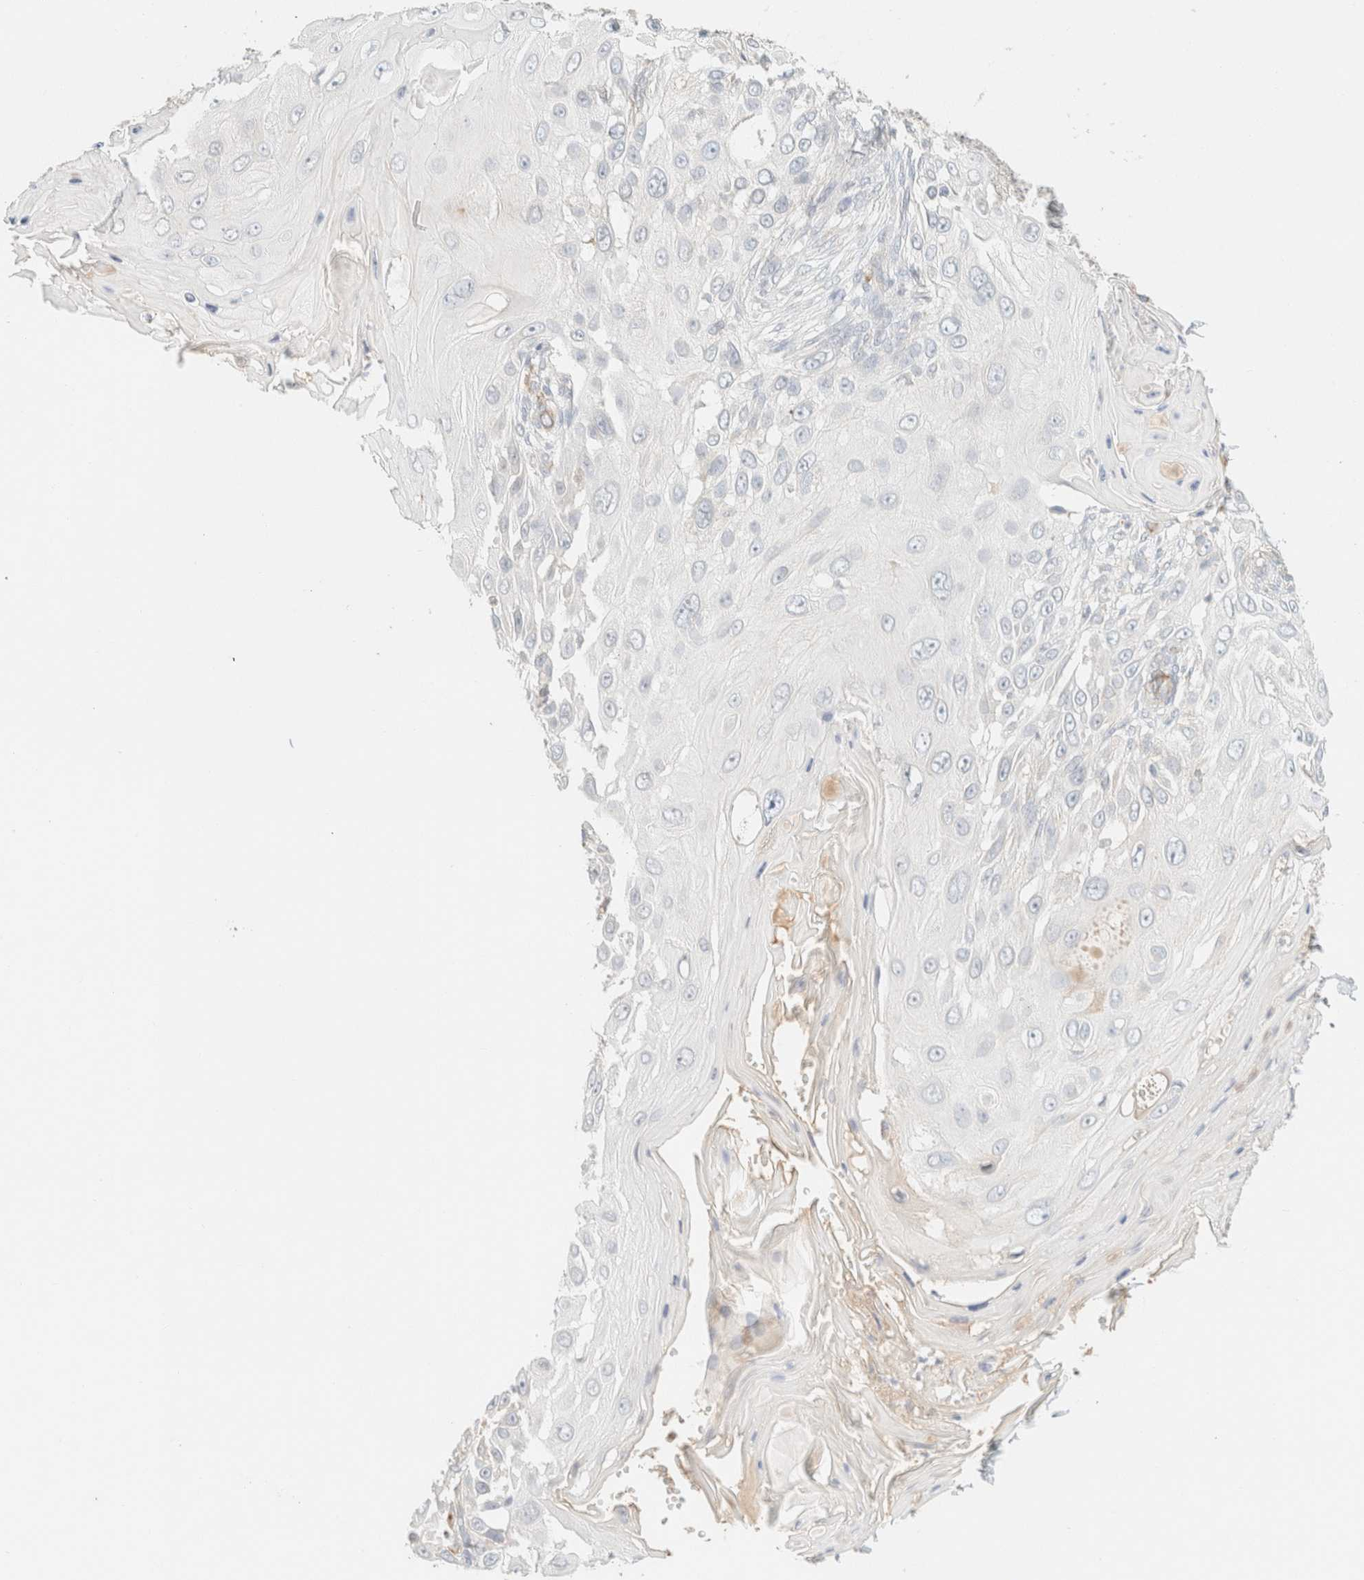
{"staining": {"intensity": "negative", "quantity": "none", "location": "none"}, "tissue": "skin cancer", "cell_type": "Tumor cells", "image_type": "cancer", "snomed": [{"axis": "morphology", "description": "Squamous cell carcinoma, NOS"}, {"axis": "topography", "description": "Skin"}], "caption": "Human skin cancer stained for a protein using IHC exhibits no staining in tumor cells.", "gene": "SPARCL1", "patient": {"sex": "female", "age": 44}}